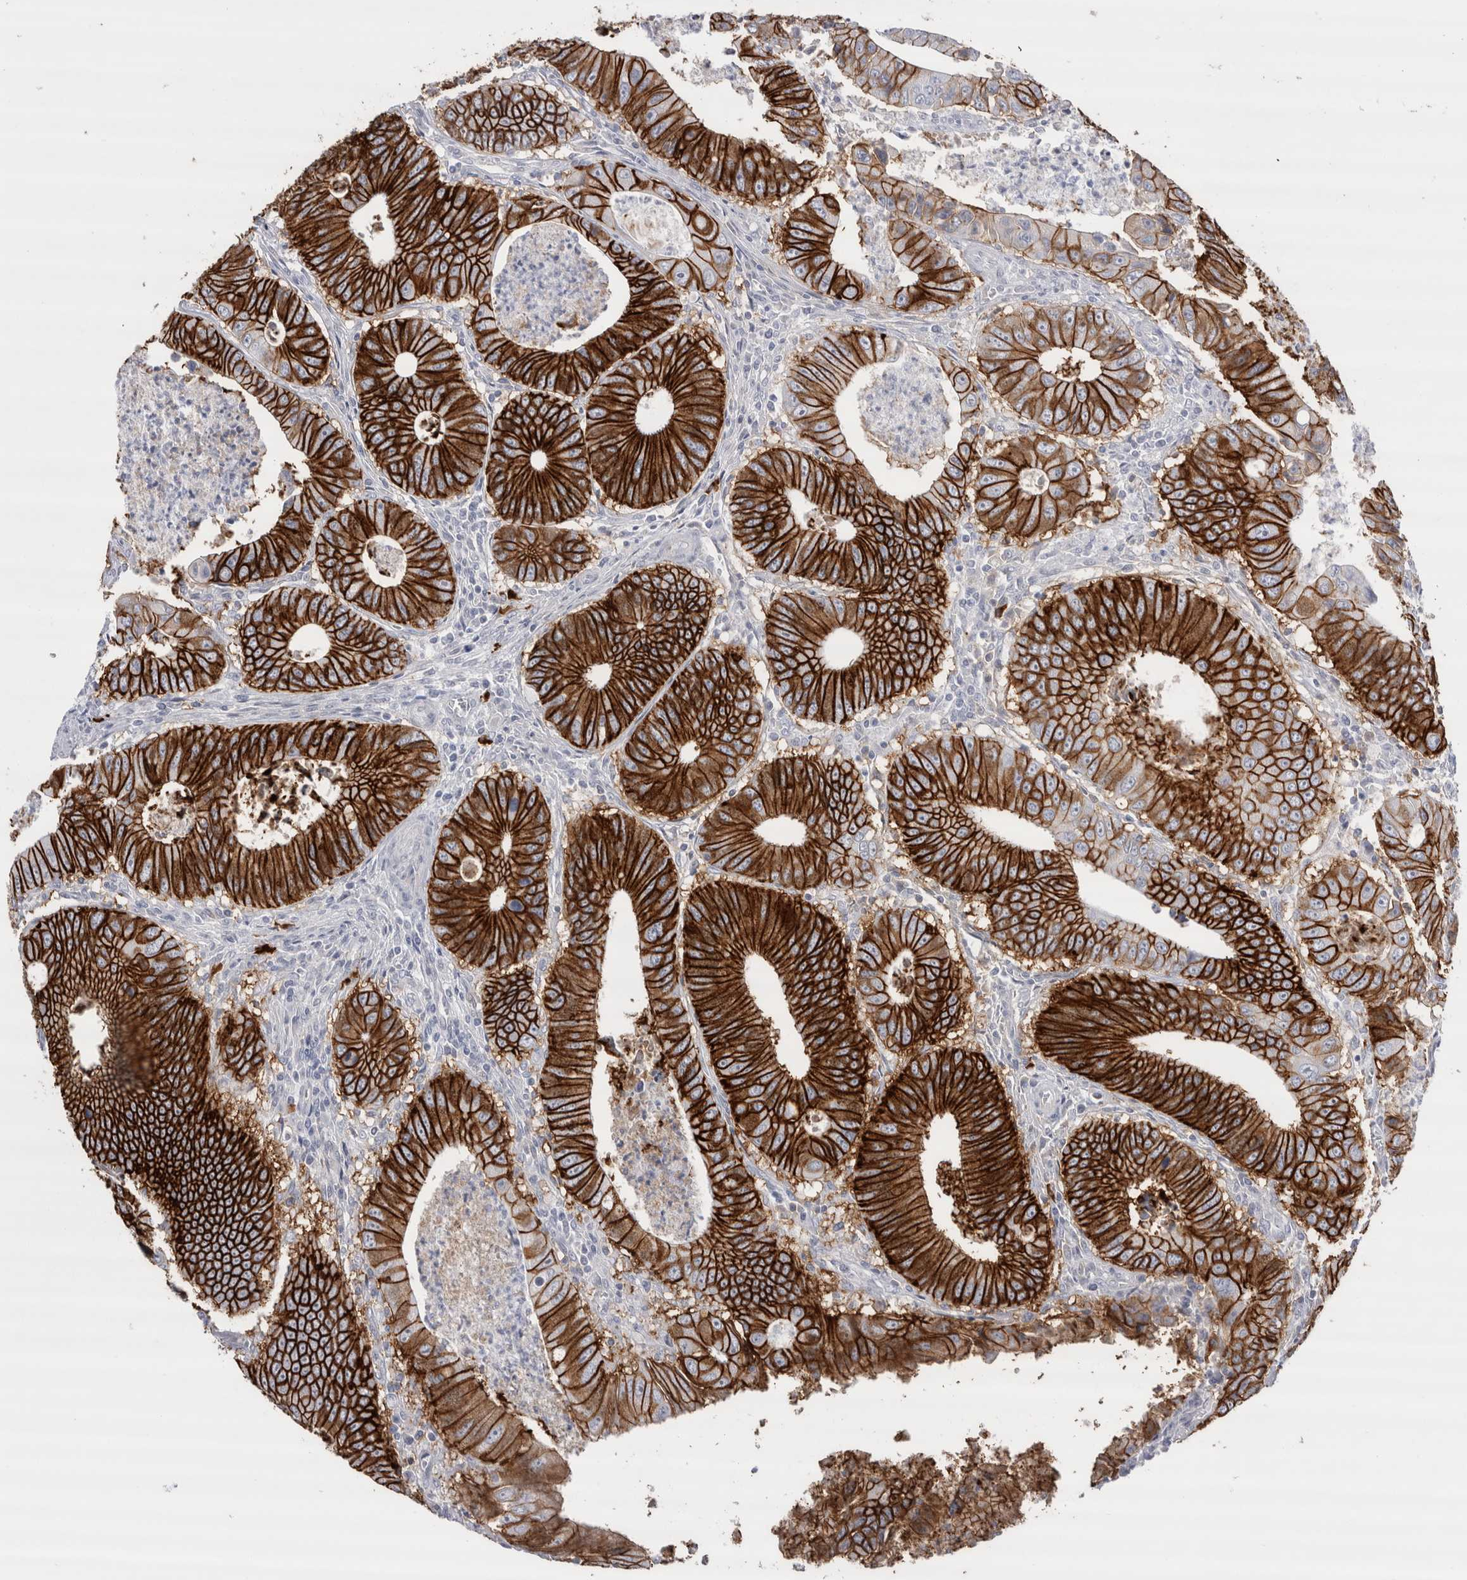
{"staining": {"intensity": "strong", "quantity": ">75%", "location": "cytoplasmic/membranous"}, "tissue": "colorectal cancer", "cell_type": "Tumor cells", "image_type": "cancer", "snomed": [{"axis": "morphology", "description": "Inflammation, NOS"}, {"axis": "morphology", "description": "Adenocarcinoma, NOS"}, {"axis": "topography", "description": "Colon"}], "caption": "IHC of colorectal adenocarcinoma displays high levels of strong cytoplasmic/membranous positivity in about >75% of tumor cells.", "gene": "CDH17", "patient": {"sex": "male", "age": 72}}